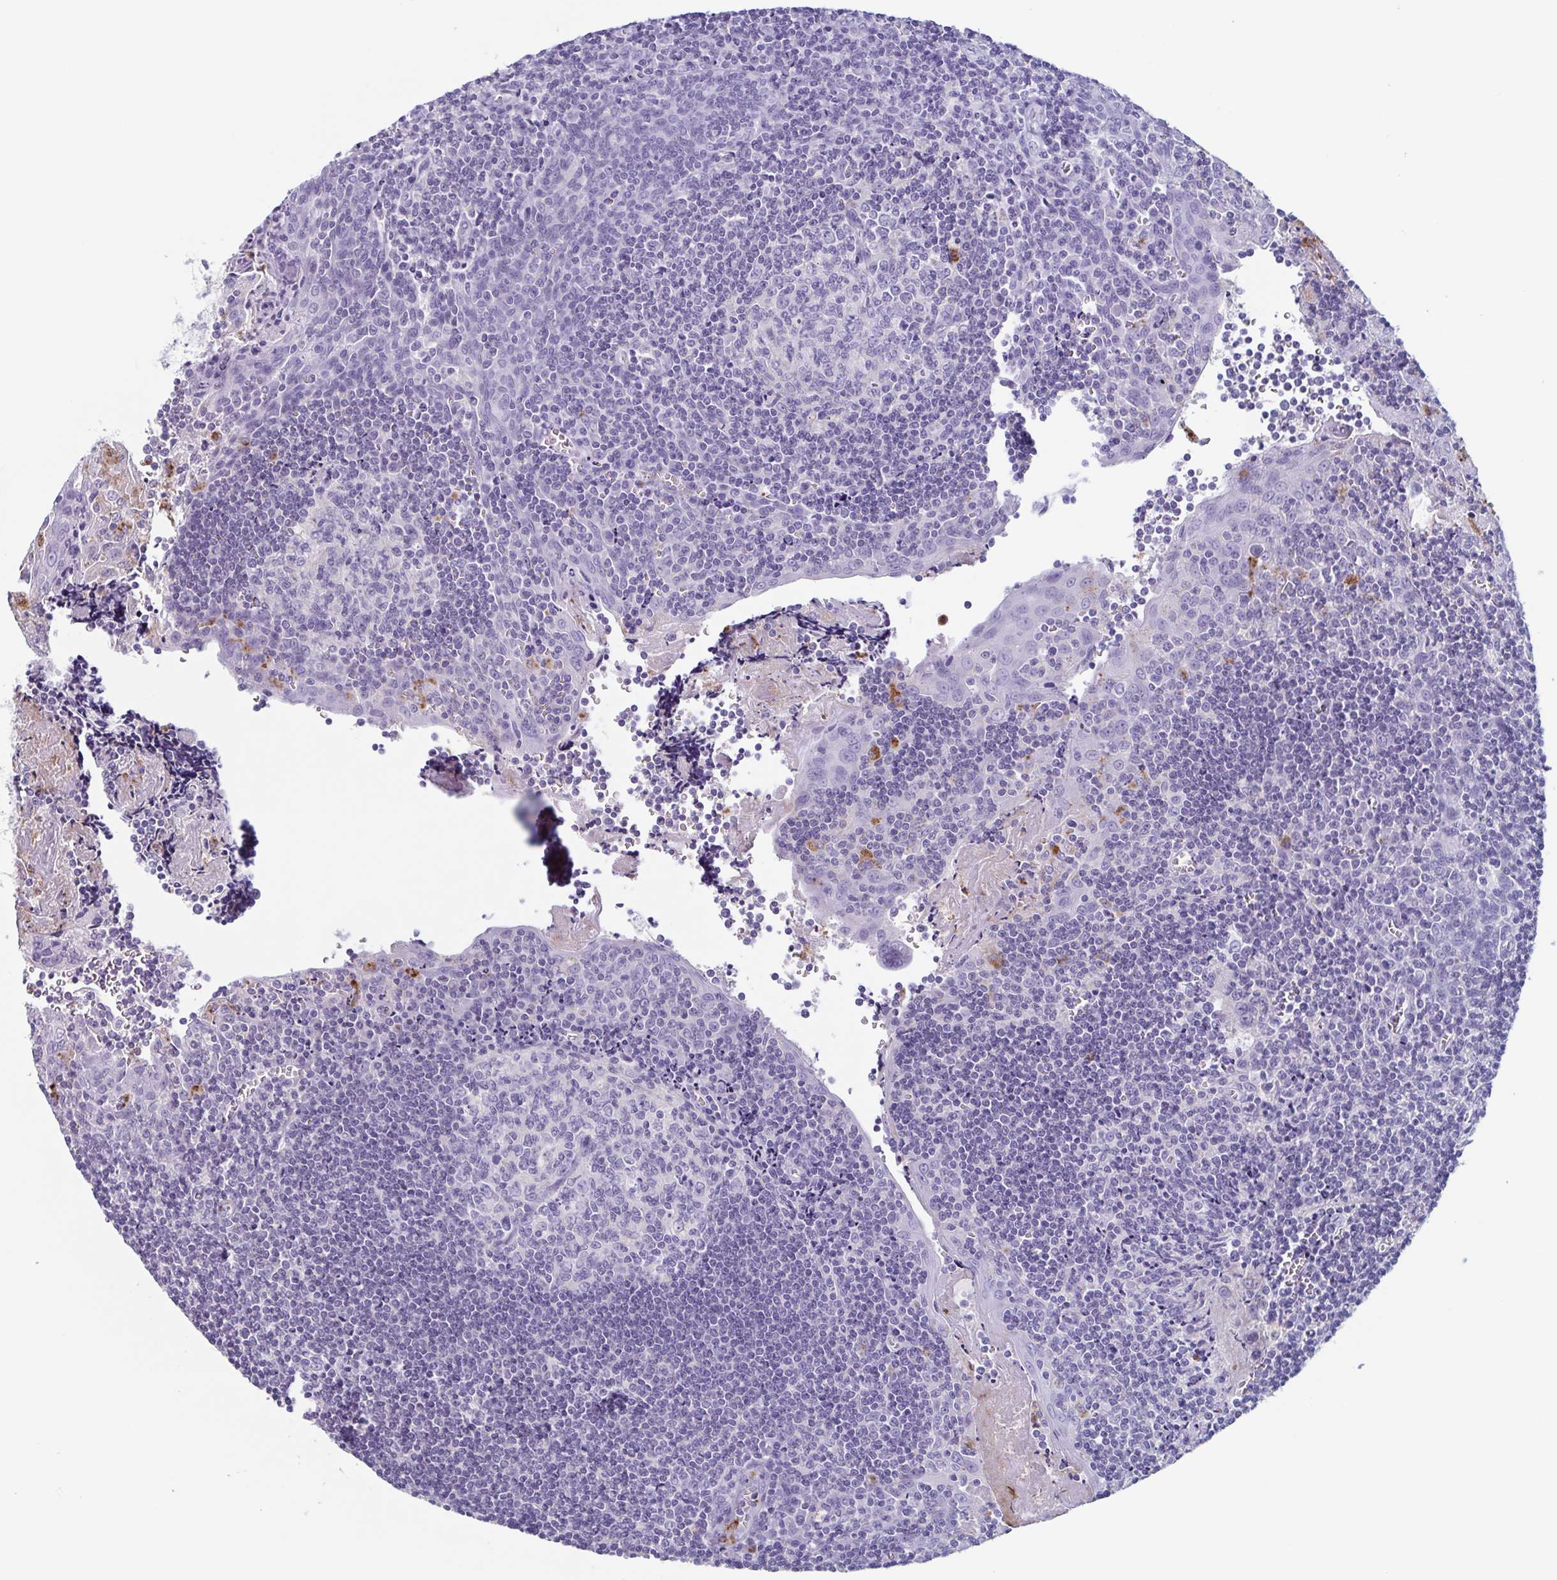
{"staining": {"intensity": "negative", "quantity": "none", "location": "none"}, "tissue": "tonsil", "cell_type": "Germinal center cells", "image_type": "normal", "snomed": [{"axis": "morphology", "description": "Normal tissue, NOS"}, {"axis": "morphology", "description": "Inflammation, NOS"}, {"axis": "topography", "description": "Tonsil"}], "caption": "Immunohistochemistry image of normal tonsil: human tonsil stained with DAB (3,3'-diaminobenzidine) reveals no significant protein expression in germinal center cells.", "gene": "BPI", "patient": {"sex": "female", "age": 31}}